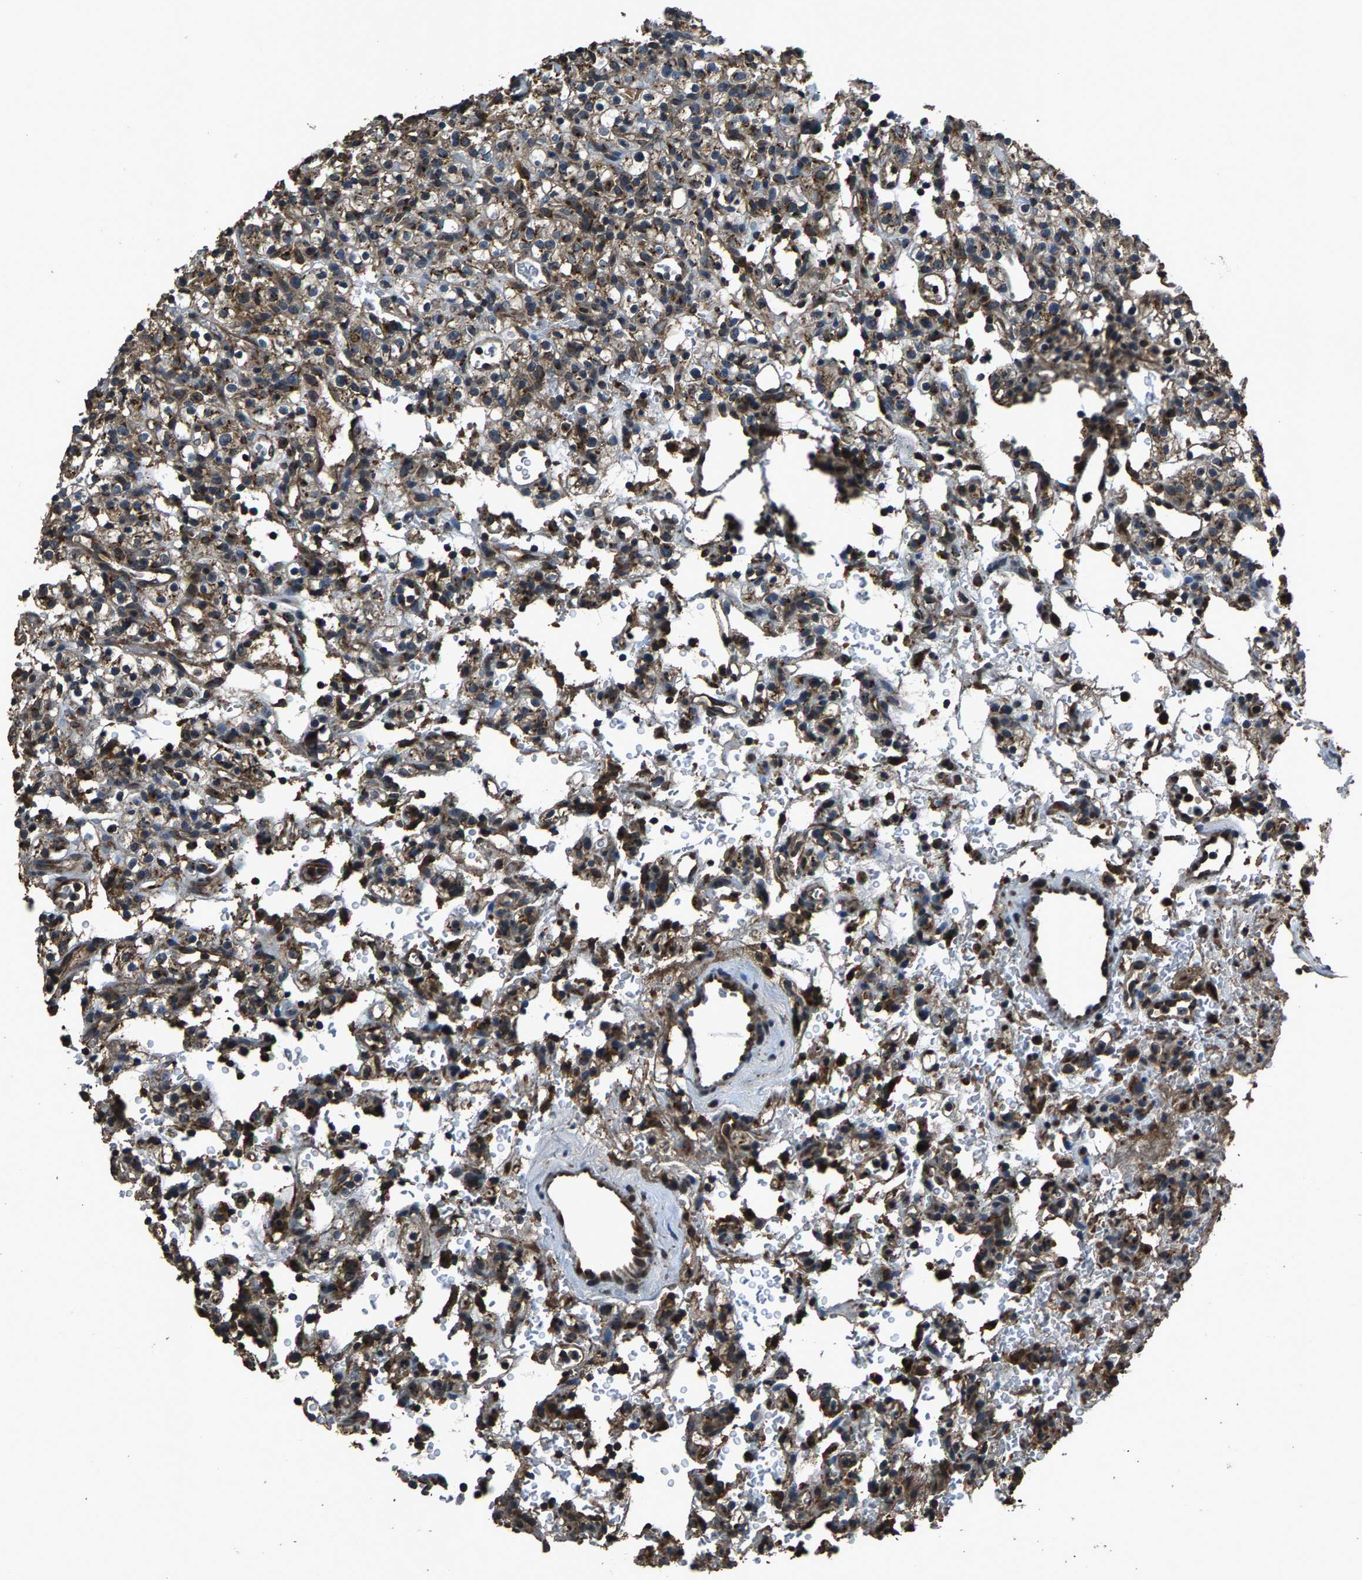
{"staining": {"intensity": "moderate", "quantity": "25%-75%", "location": "cytoplasmic/membranous"}, "tissue": "renal cancer", "cell_type": "Tumor cells", "image_type": "cancer", "snomed": [{"axis": "morphology", "description": "Normal tissue, NOS"}, {"axis": "morphology", "description": "Adenocarcinoma, NOS"}, {"axis": "topography", "description": "Kidney"}], "caption": "Renal adenocarcinoma stained for a protein (brown) demonstrates moderate cytoplasmic/membranous positive expression in approximately 25%-75% of tumor cells.", "gene": "SLC38A10", "patient": {"sex": "female", "age": 72}}